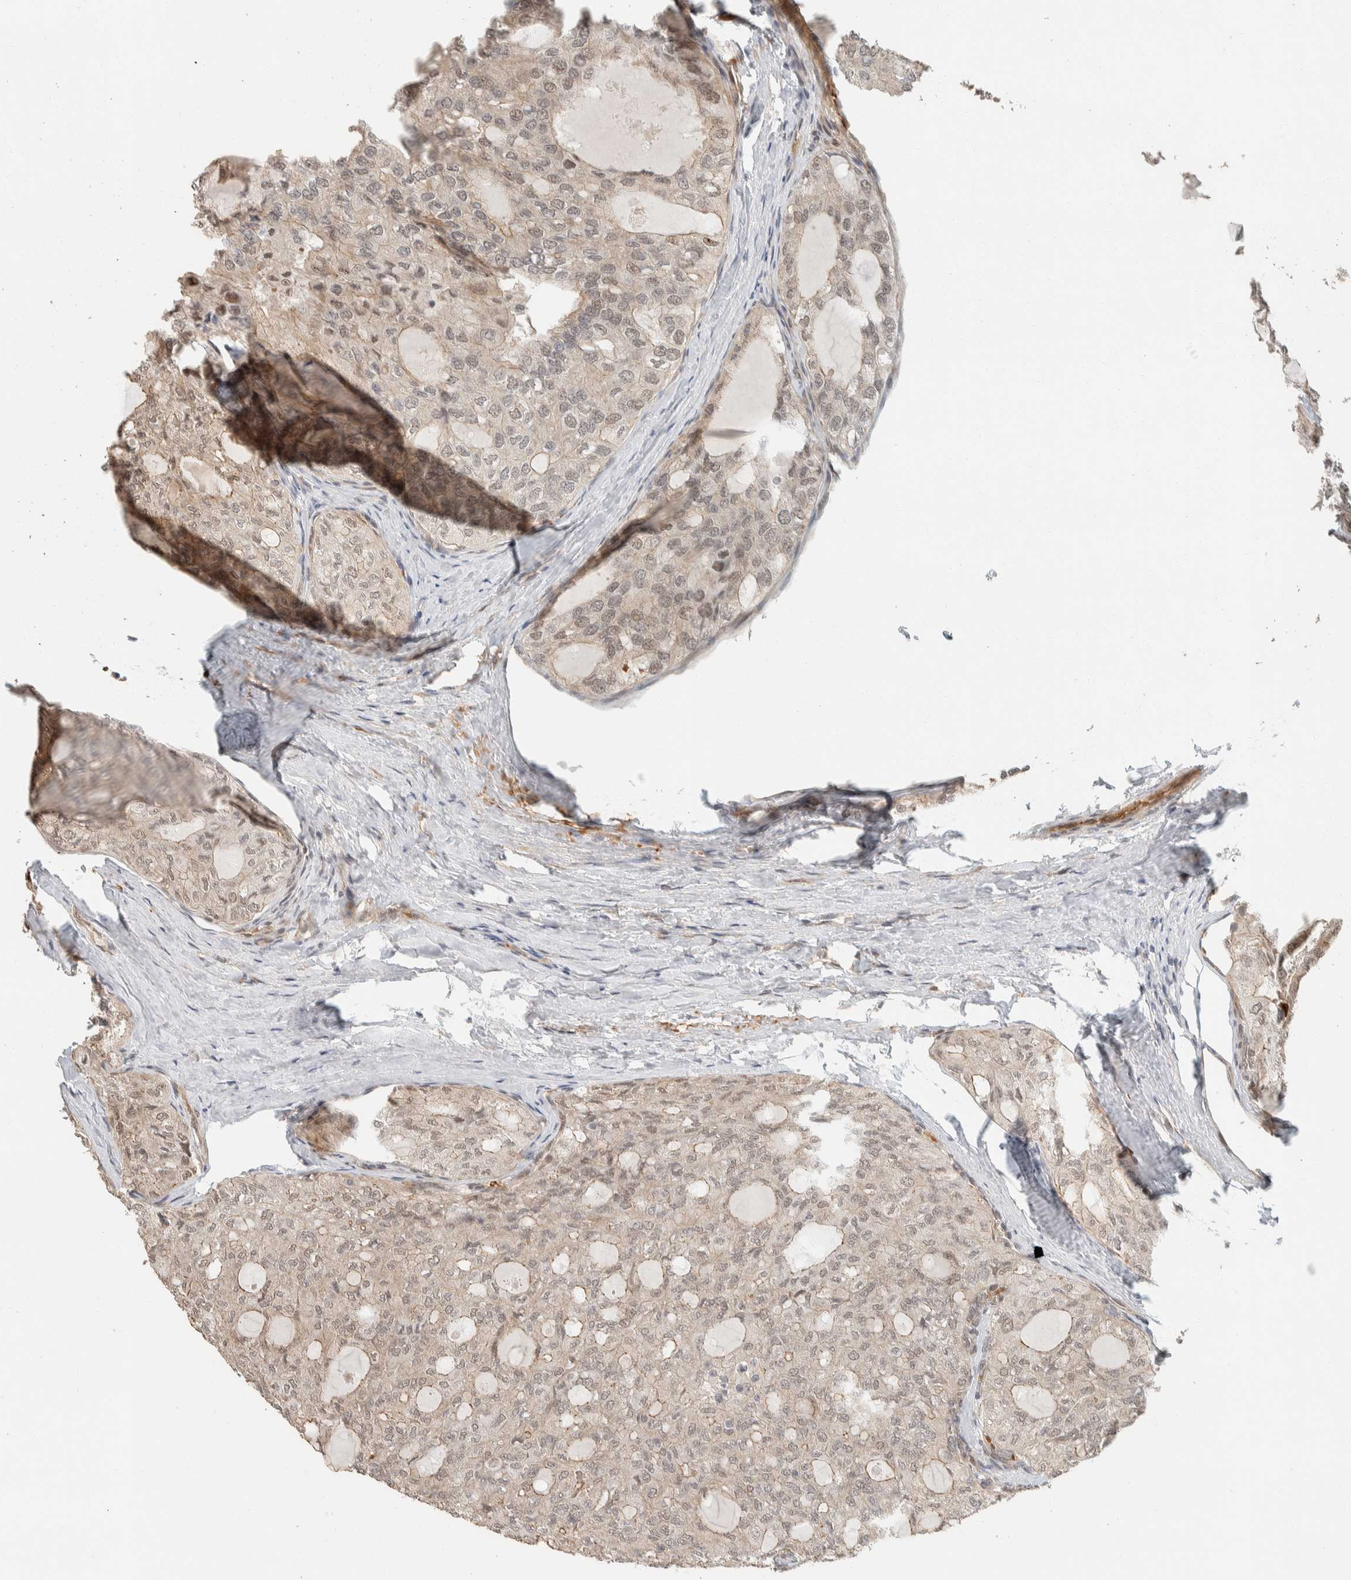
{"staining": {"intensity": "weak", "quantity": "25%-75%", "location": "nuclear"}, "tissue": "thyroid cancer", "cell_type": "Tumor cells", "image_type": "cancer", "snomed": [{"axis": "morphology", "description": "Follicular adenoma carcinoma, NOS"}, {"axis": "topography", "description": "Thyroid gland"}], "caption": "IHC (DAB (3,3'-diaminobenzidine)) staining of thyroid follicular adenoma carcinoma reveals weak nuclear protein staining in approximately 25%-75% of tumor cells.", "gene": "ZBTB2", "patient": {"sex": "male", "age": 75}}